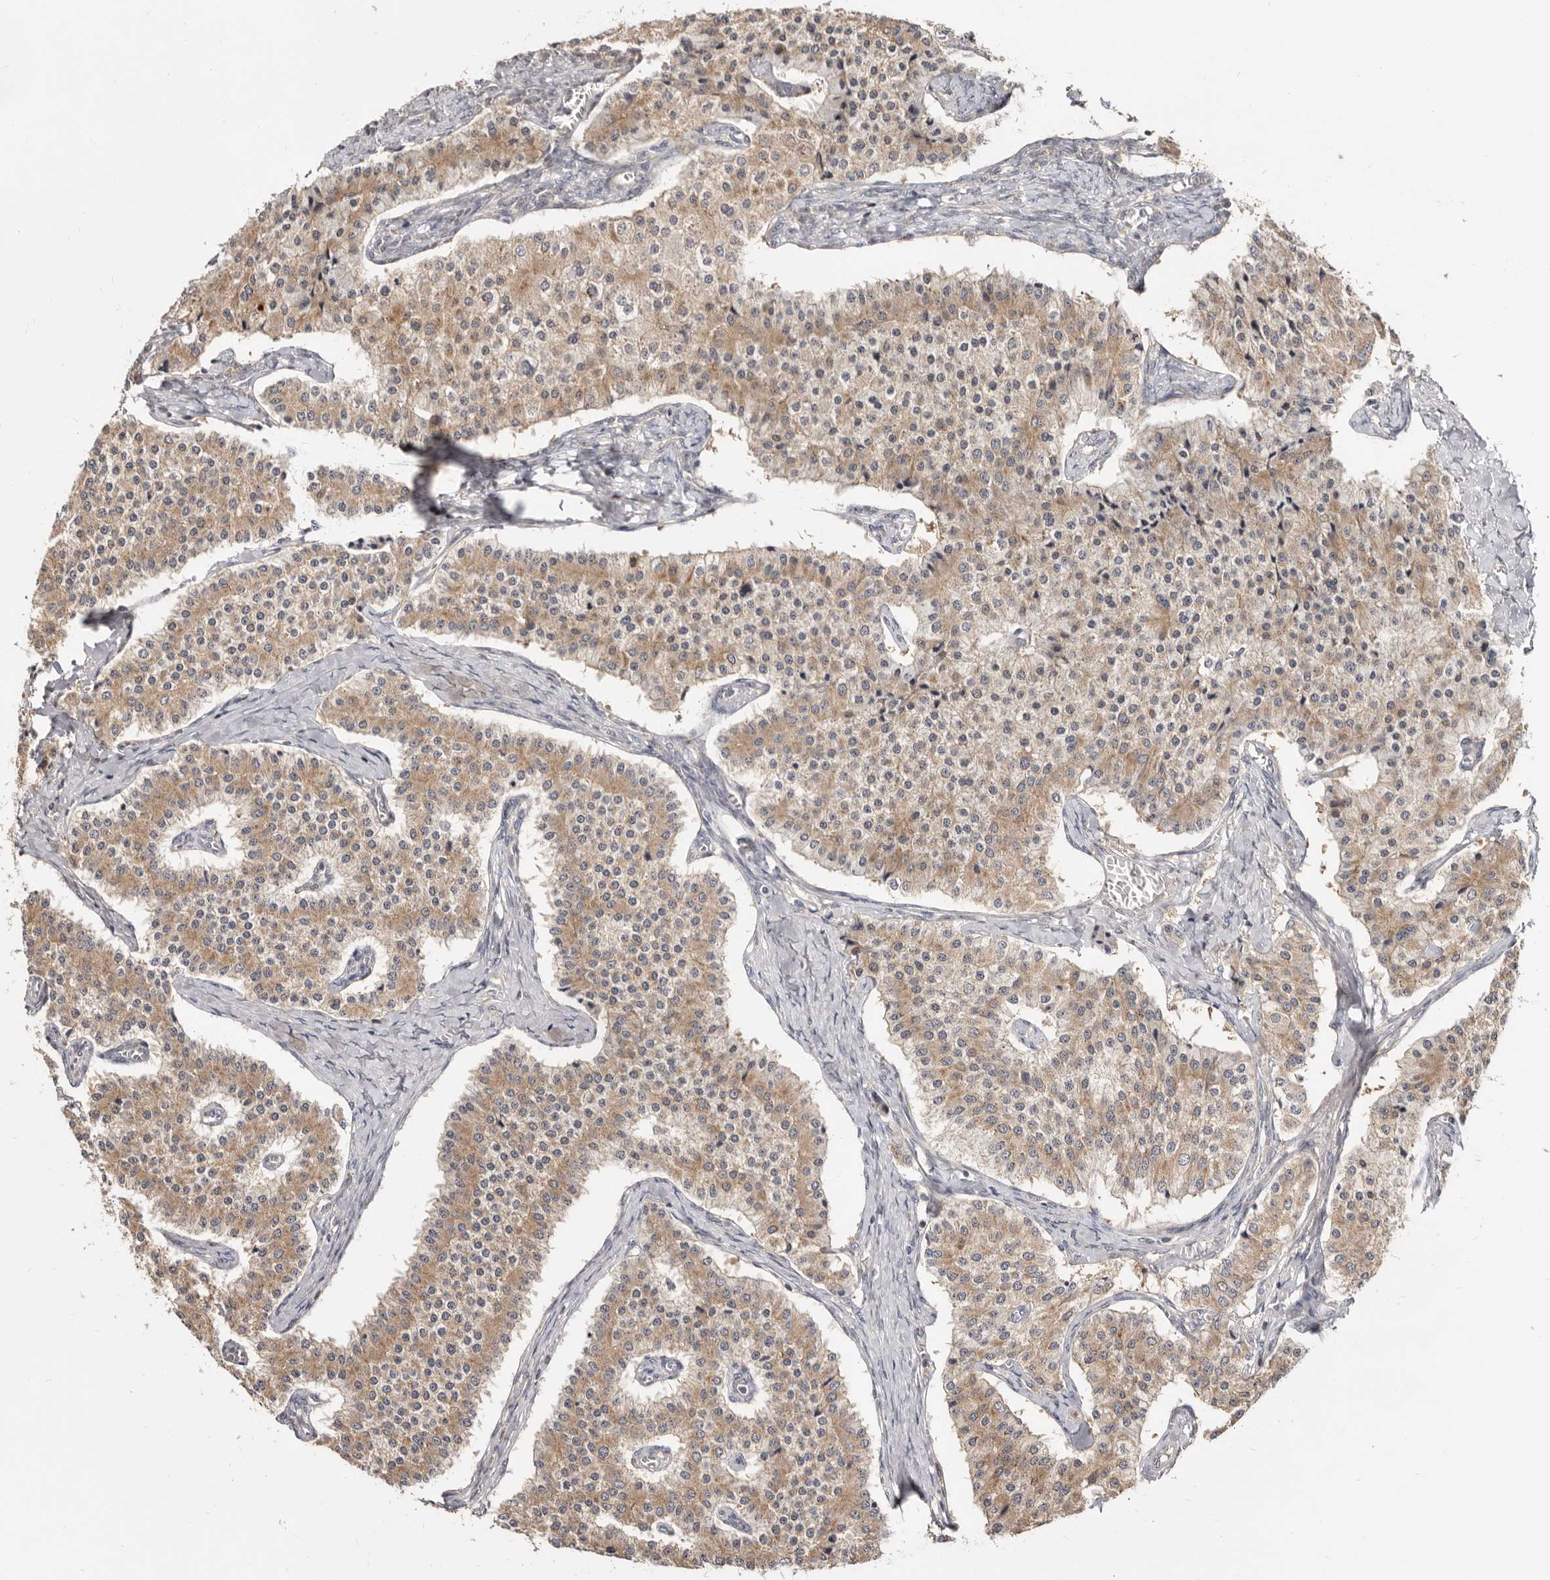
{"staining": {"intensity": "moderate", "quantity": ">75%", "location": "cytoplasmic/membranous"}, "tissue": "carcinoid", "cell_type": "Tumor cells", "image_type": "cancer", "snomed": [{"axis": "morphology", "description": "Carcinoid, malignant, NOS"}, {"axis": "topography", "description": "Colon"}], "caption": "Immunohistochemical staining of human carcinoid shows moderate cytoplasmic/membranous protein positivity in about >75% of tumor cells.", "gene": "TC2N", "patient": {"sex": "female", "age": 52}}